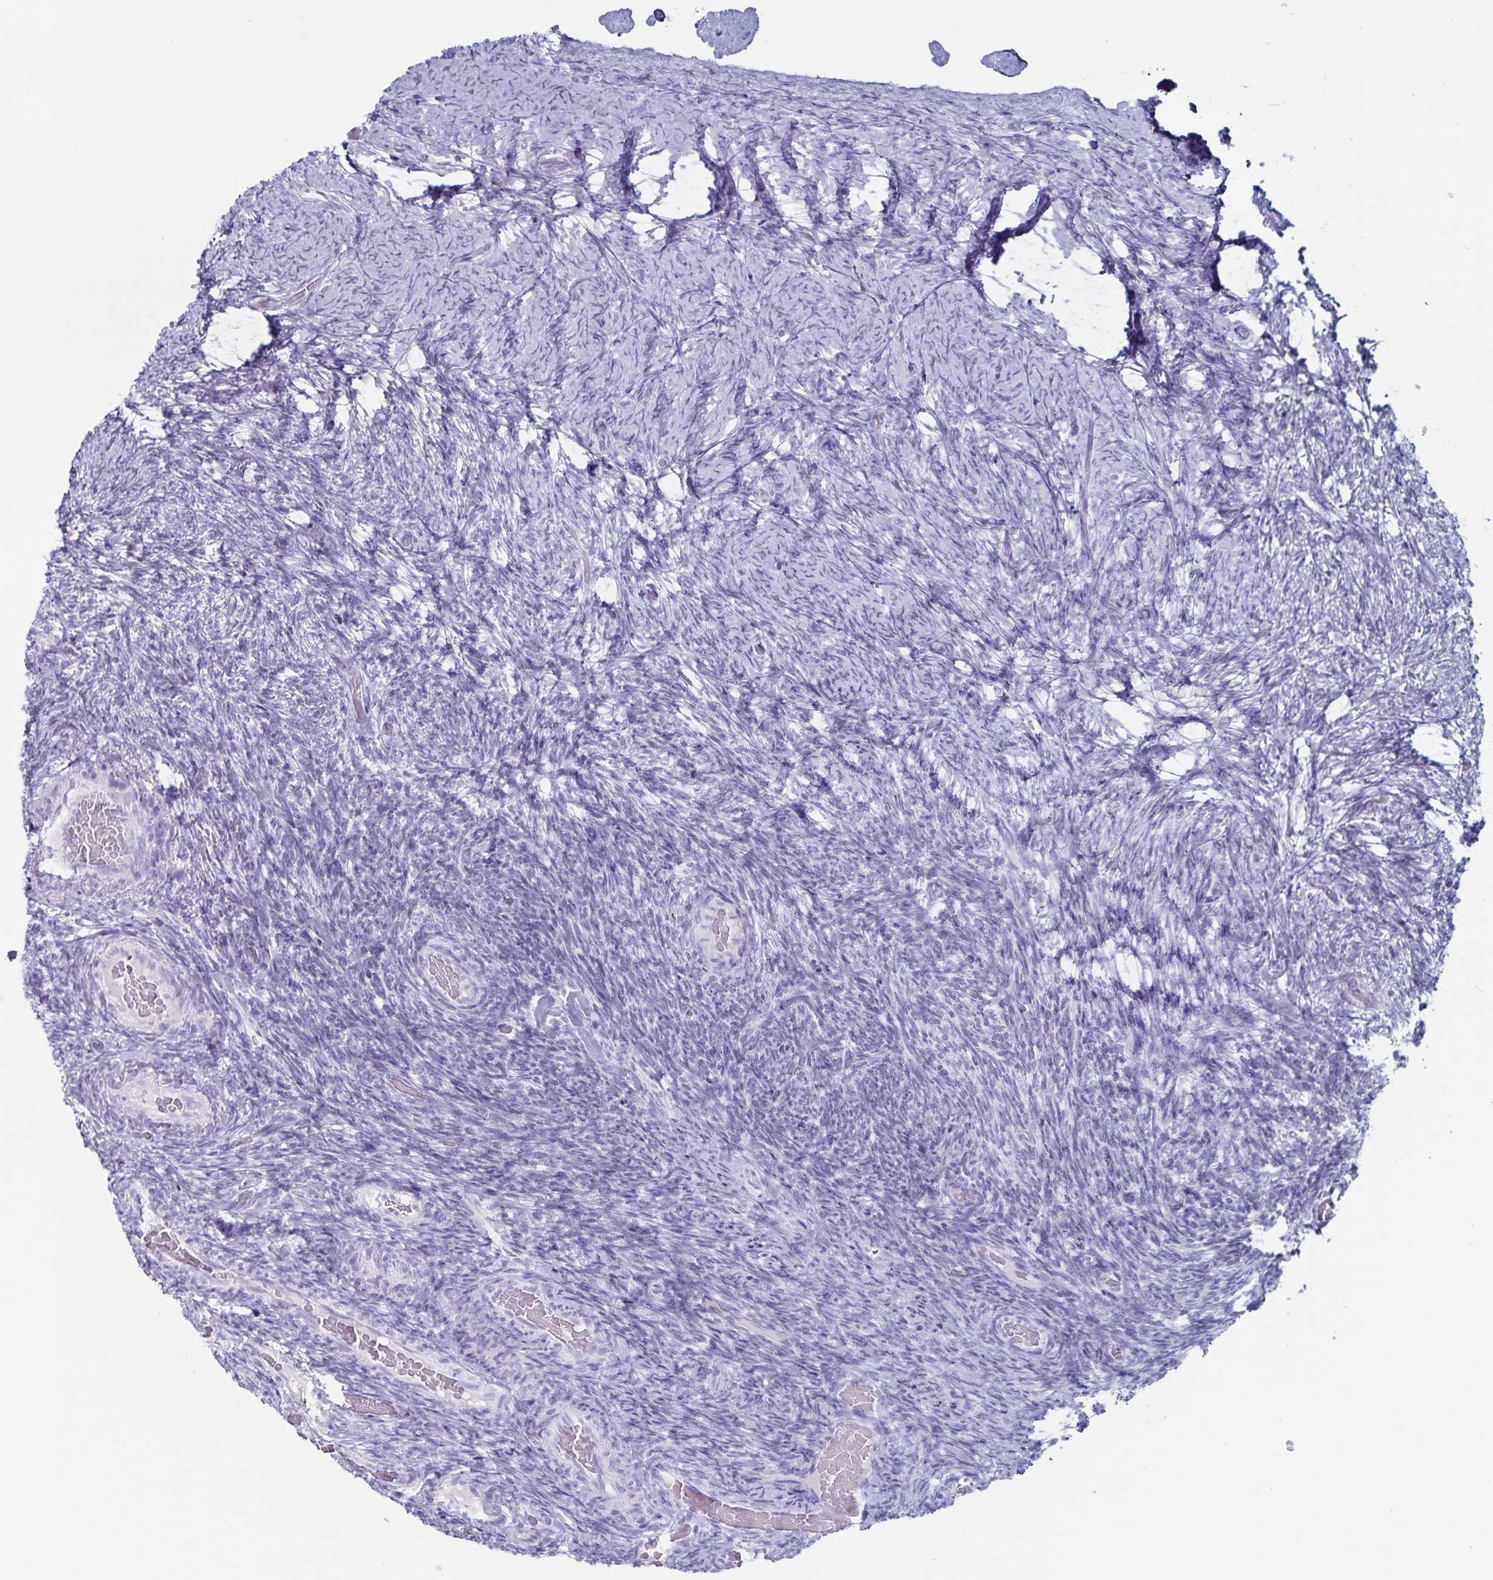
{"staining": {"intensity": "negative", "quantity": "none", "location": "none"}, "tissue": "ovary", "cell_type": "Follicle cells", "image_type": "normal", "snomed": [{"axis": "morphology", "description": "Normal tissue, NOS"}, {"axis": "topography", "description": "Ovary"}], "caption": "The image reveals no significant staining in follicle cells of ovary.", "gene": "GNLY", "patient": {"sex": "female", "age": 34}}